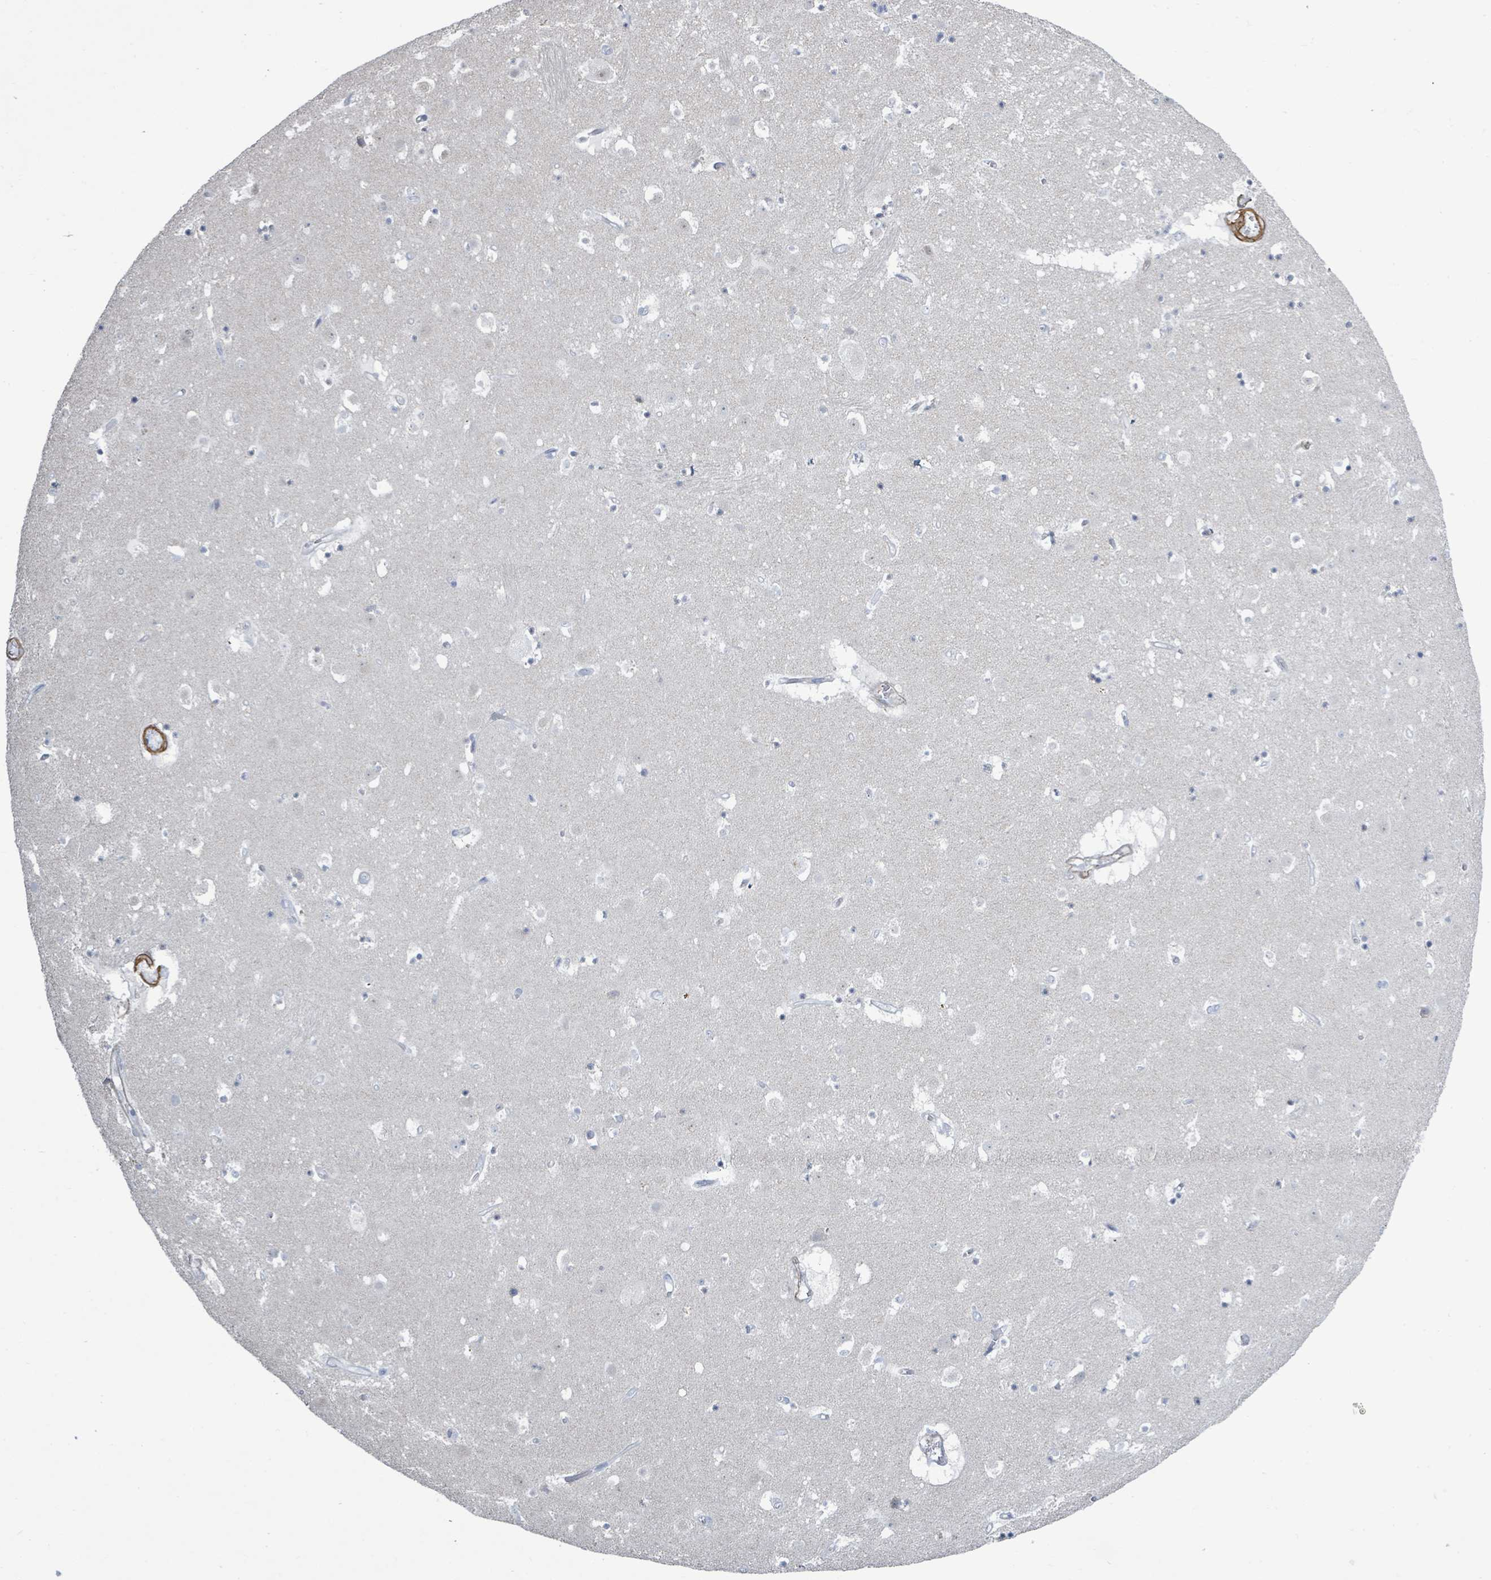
{"staining": {"intensity": "negative", "quantity": "none", "location": "none"}, "tissue": "caudate", "cell_type": "Glial cells", "image_type": "normal", "snomed": [{"axis": "morphology", "description": "Normal tissue, NOS"}, {"axis": "topography", "description": "Lateral ventricle wall"}], "caption": "IHC photomicrograph of benign caudate: human caudate stained with DAB shows no significant protein positivity in glial cells.", "gene": "DMRTC1B", "patient": {"sex": "male", "age": 58}}